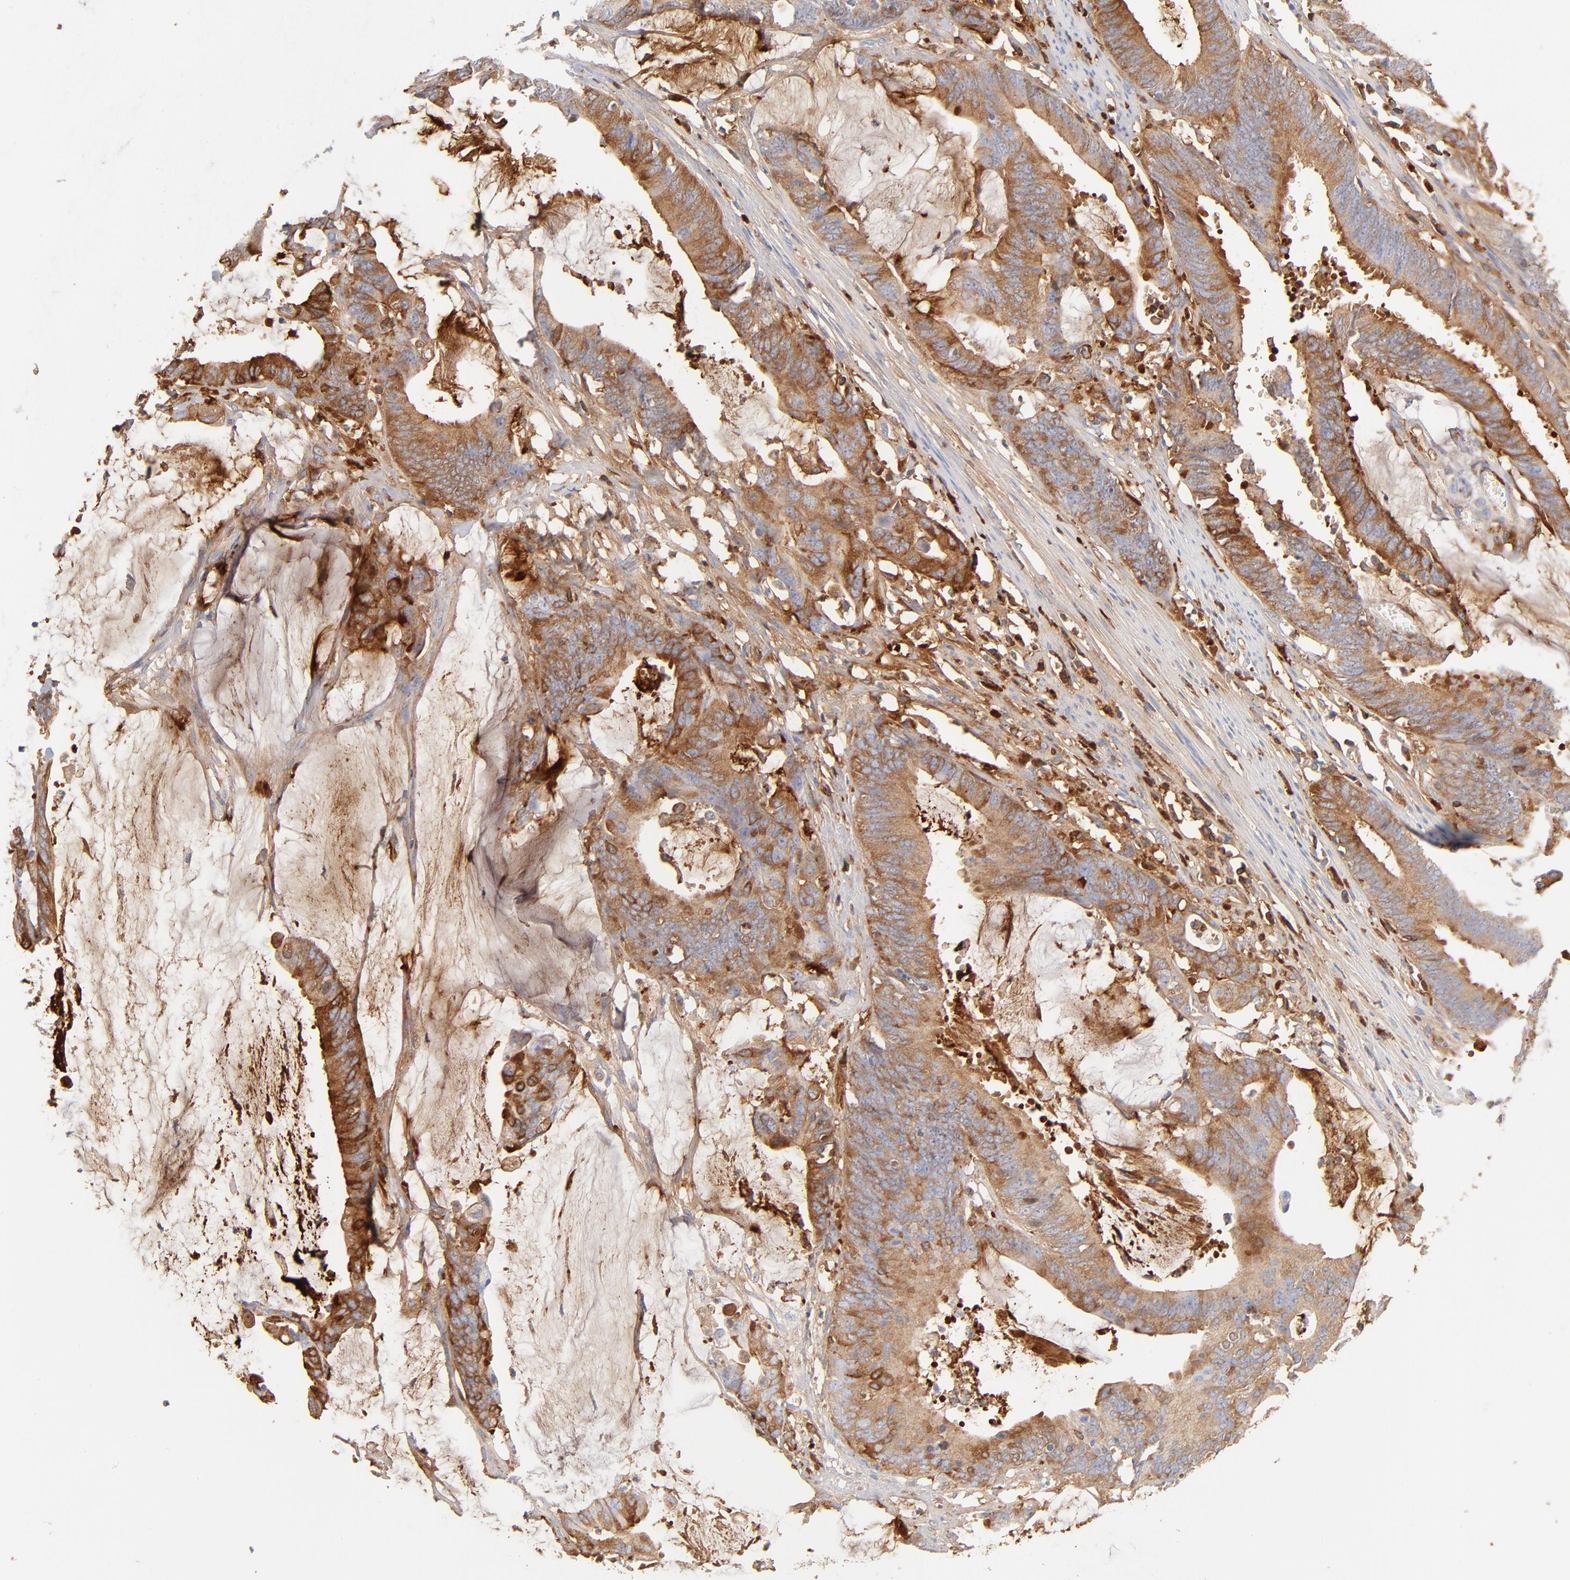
{"staining": {"intensity": "moderate", "quantity": ">75%", "location": "cytoplasmic/membranous"}, "tissue": "colorectal cancer", "cell_type": "Tumor cells", "image_type": "cancer", "snomed": [{"axis": "morphology", "description": "Adenocarcinoma, NOS"}, {"axis": "topography", "description": "Rectum"}], "caption": "Brown immunohistochemical staining in colorectal adenocarcinoma reveals moderate cytoplasmic/membranous staining in about >75% of tumor cells.", "gene": "C3", "patient": {"sex": "female", "age": 66}}